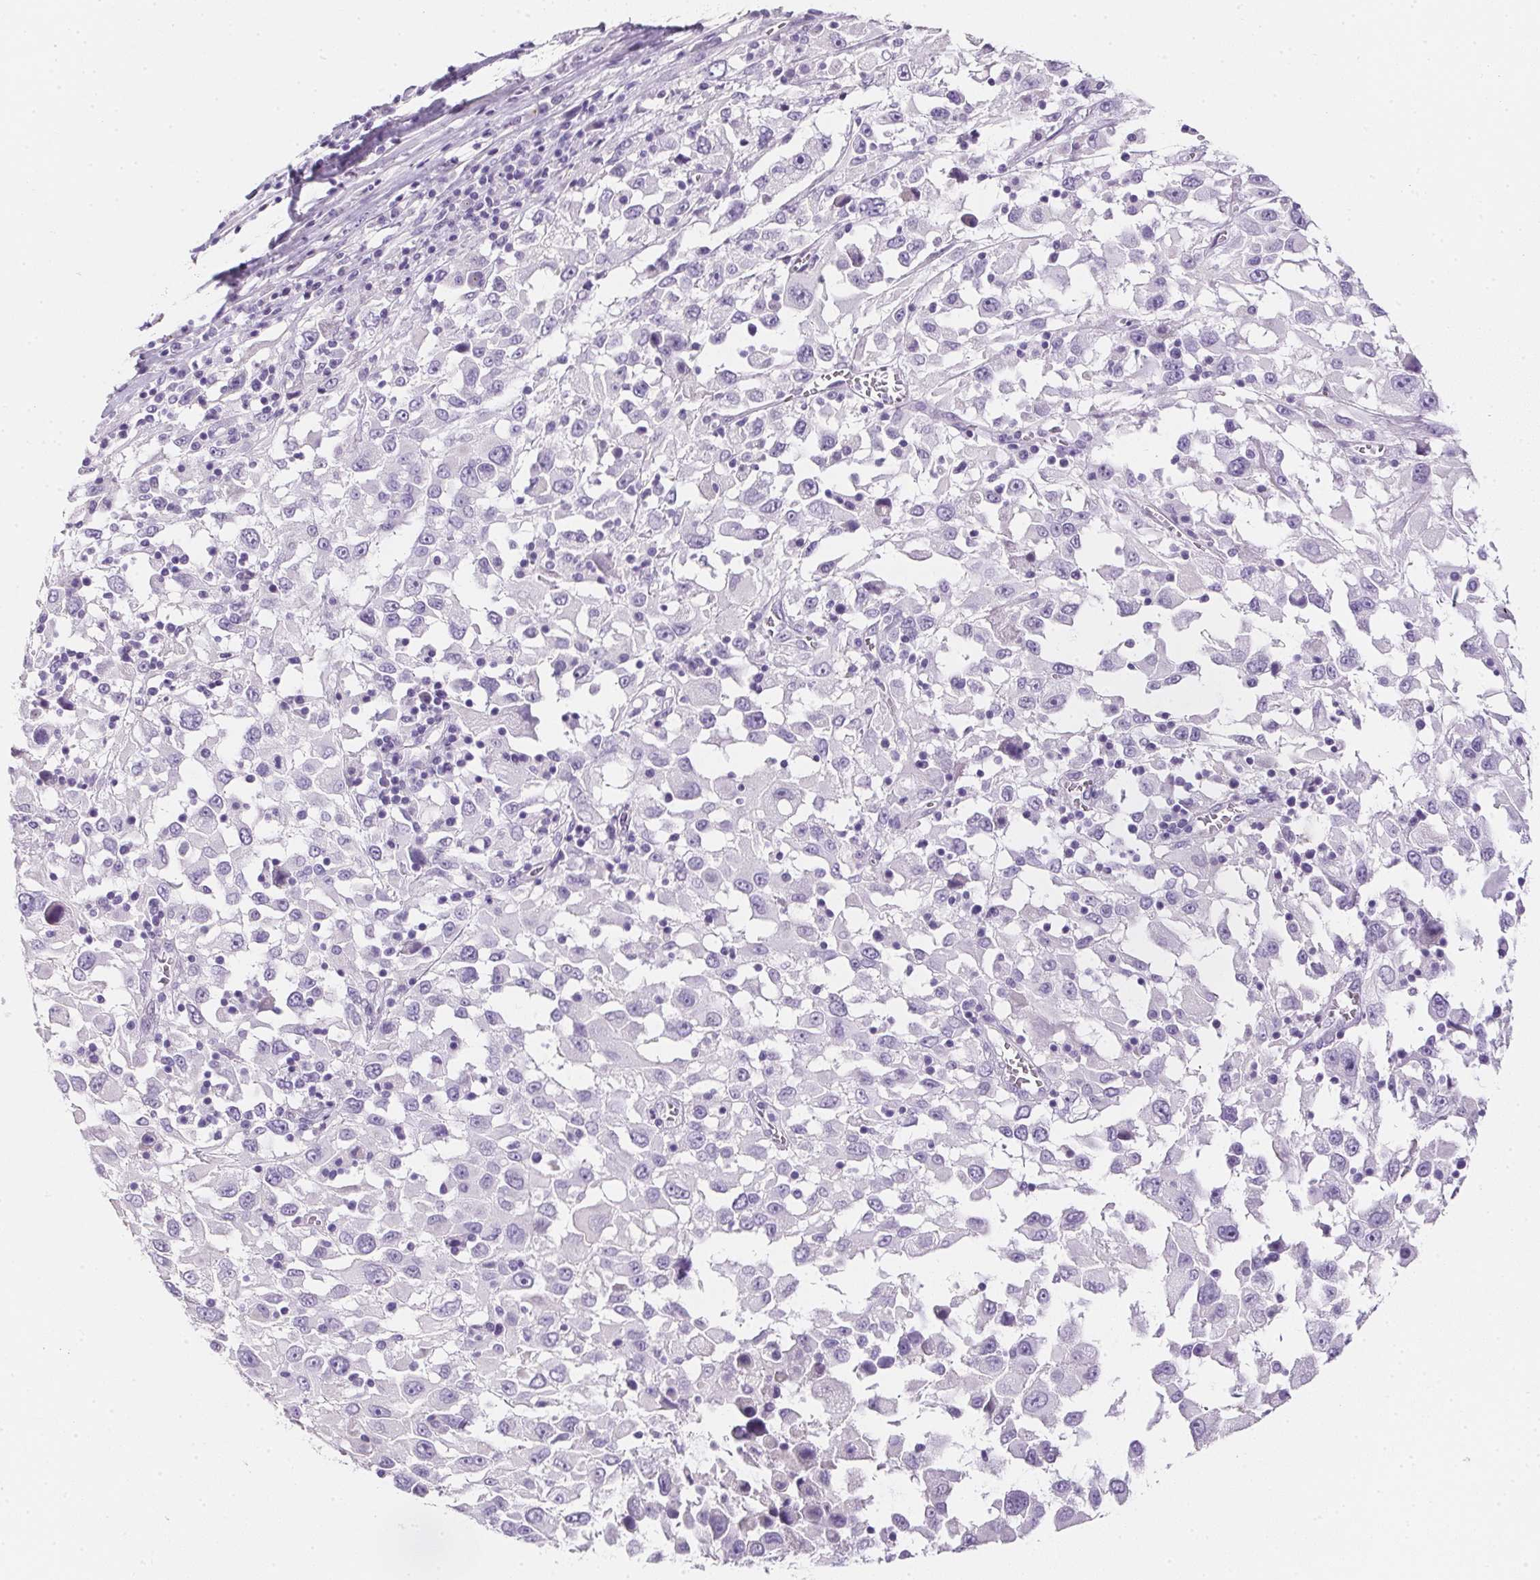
{"staining": {"intensity": "negative", "quantity": "none", "location": "none"}, "tissue": "melanoma", "cell_type": "Tumor cells", "image_type": "cancer", "snomed": [{"axis": "morphology", "description": "Malignant melanoma, Metastatic site"}, {"axis": "topography", "description": "Soft tissue"}], "caption": "Tumor cells show no significant protein staining in malignant melanoma (metastatic site). (Brightfield microscopy of DAB IHC at high magnification).", "gene": "AQP5", "patient": {"sex": "male", "age": 50}}